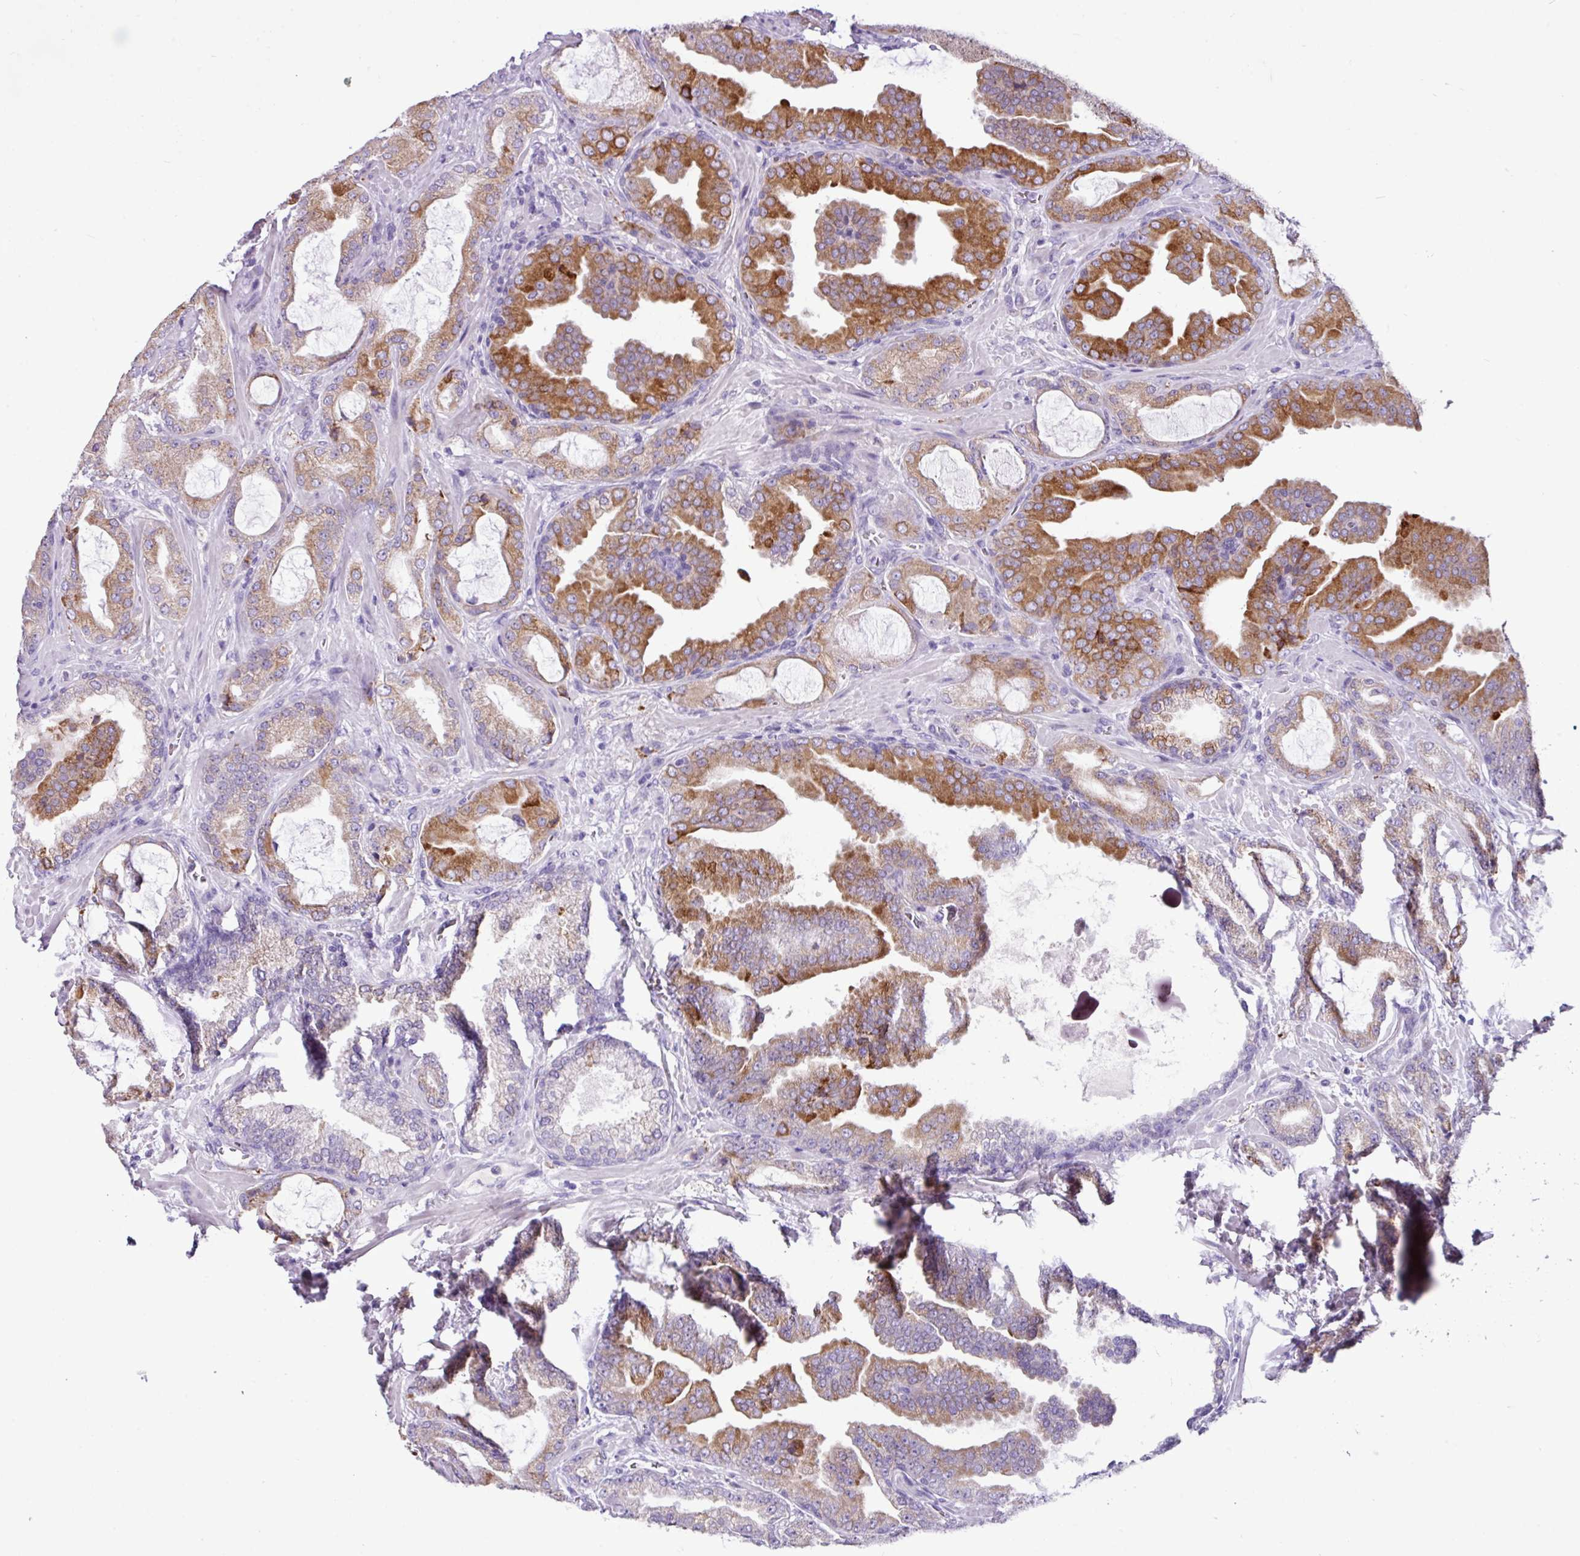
{"staining": {"intensity": "strong", "quantity": "<25%", "location": "cytoplasmic/membranous"}, "tissue": "prostate cancer", "cell_type": "Tumor cells", "image_type": "cancer", "snomed": [{"axis": "morphology", "description": "Adenocarcinoma, High grade"}, {"axis": "topography", "description": "Prostate"}], "caption": "Tumor cells demonstrate medium levels of strong cytoplasmic/membranous staining in approximately <25% of cells in prostate cancer (high-grade adenocarcinoma). (Brightfield microscopy of DAB IHC at high magnification).", "gene": "RGS21", "patient": {"sex": "male", "age": 68}}